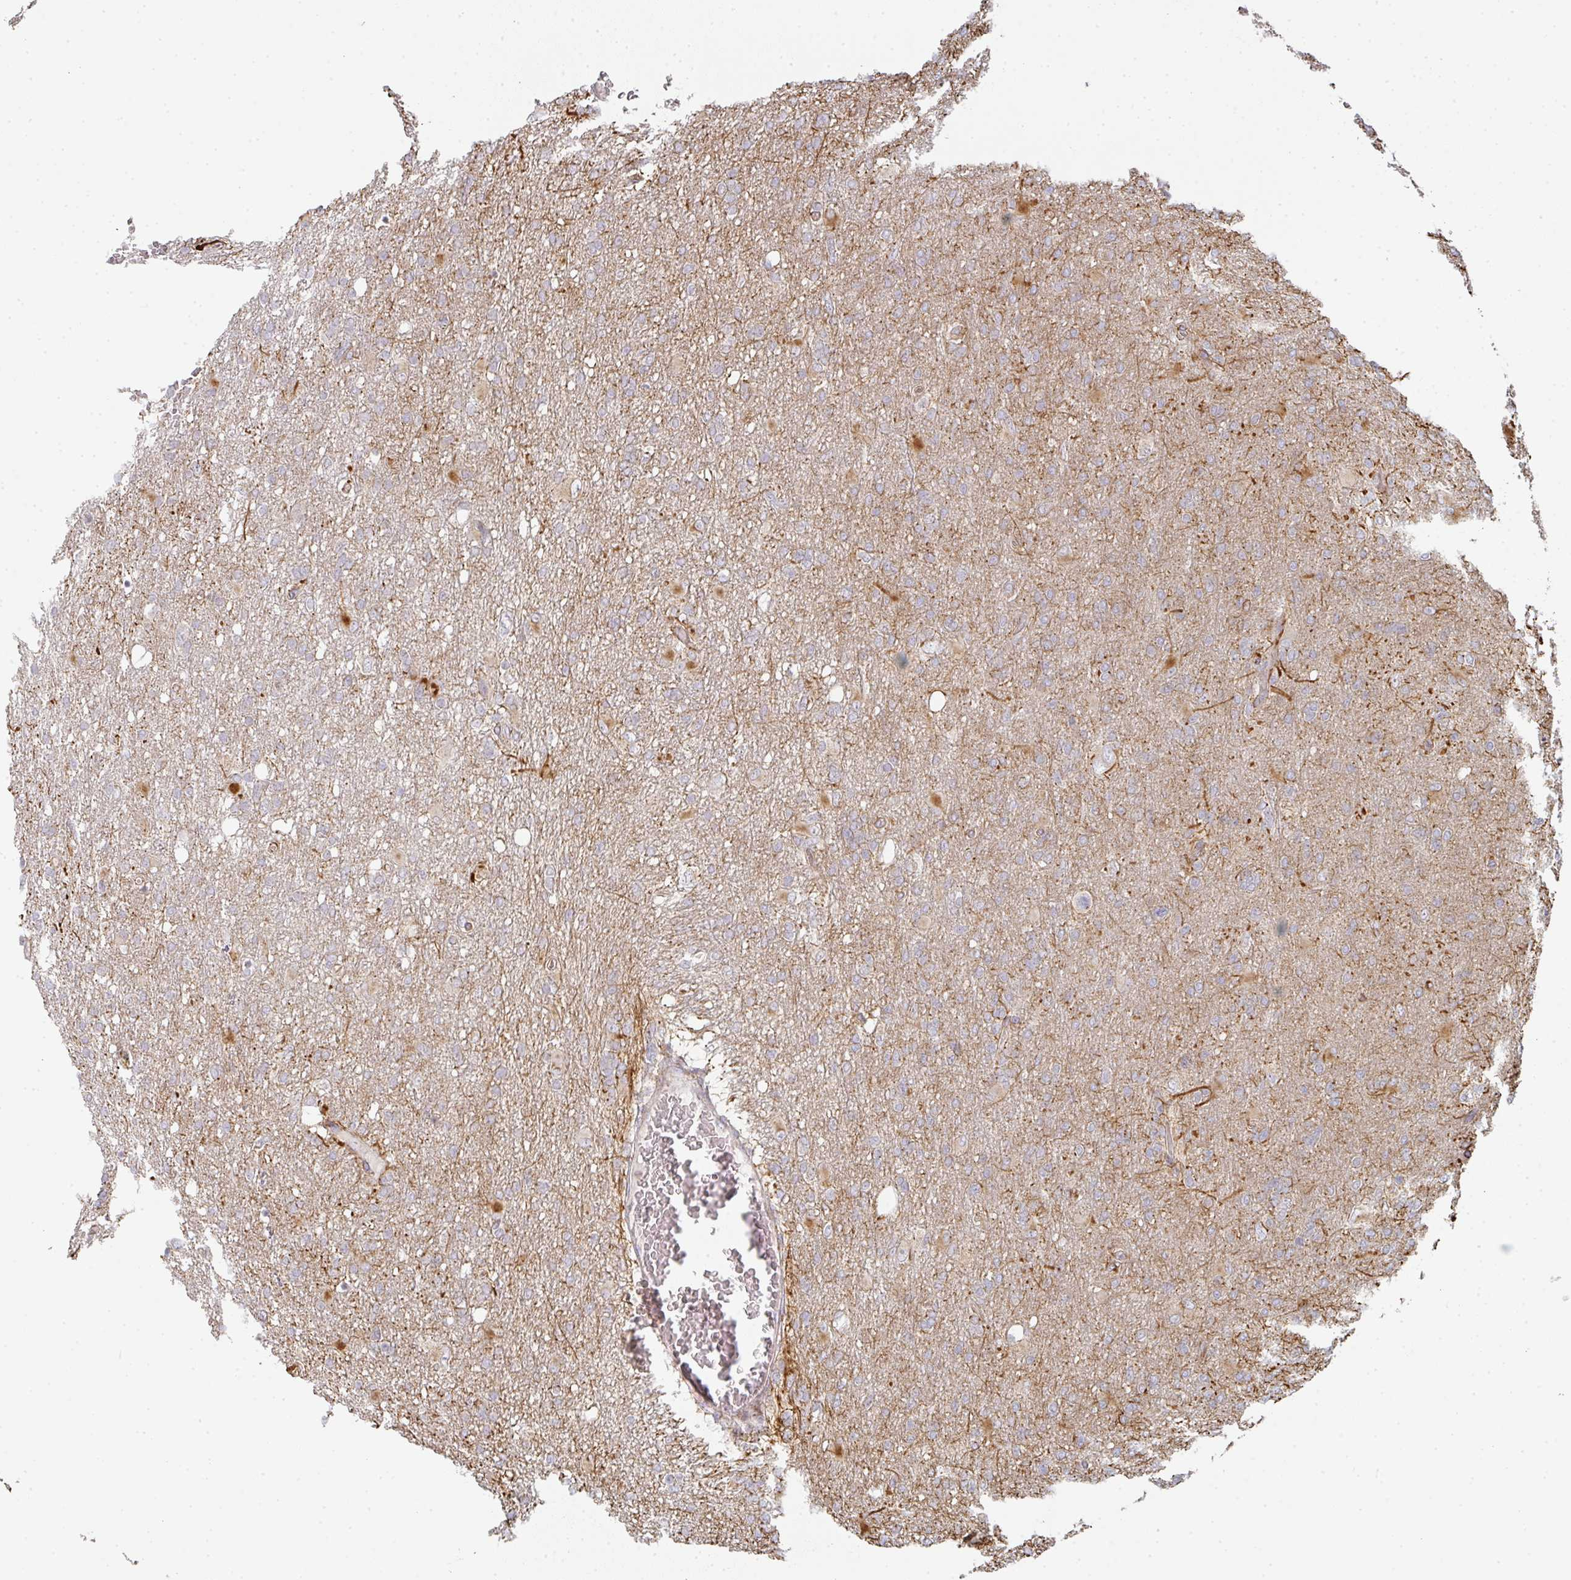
{"staining": {"intensity": "negative", "quantity": "none", "location": "none"}, "tissue": "glioma", "cell_type": "Tumor cells", "image_type": "cancer", "snomed": [{"axis": "morphology", "description": "Glioma, malignant, High grade"}, {"axis": "topography", "description": "Brain"}], "caption": "IHC of malignant high-grade glioma reveals no expression in tumor cells.", "gene": "ZNF526", "patient": {"sex": "male", "age": 61}}